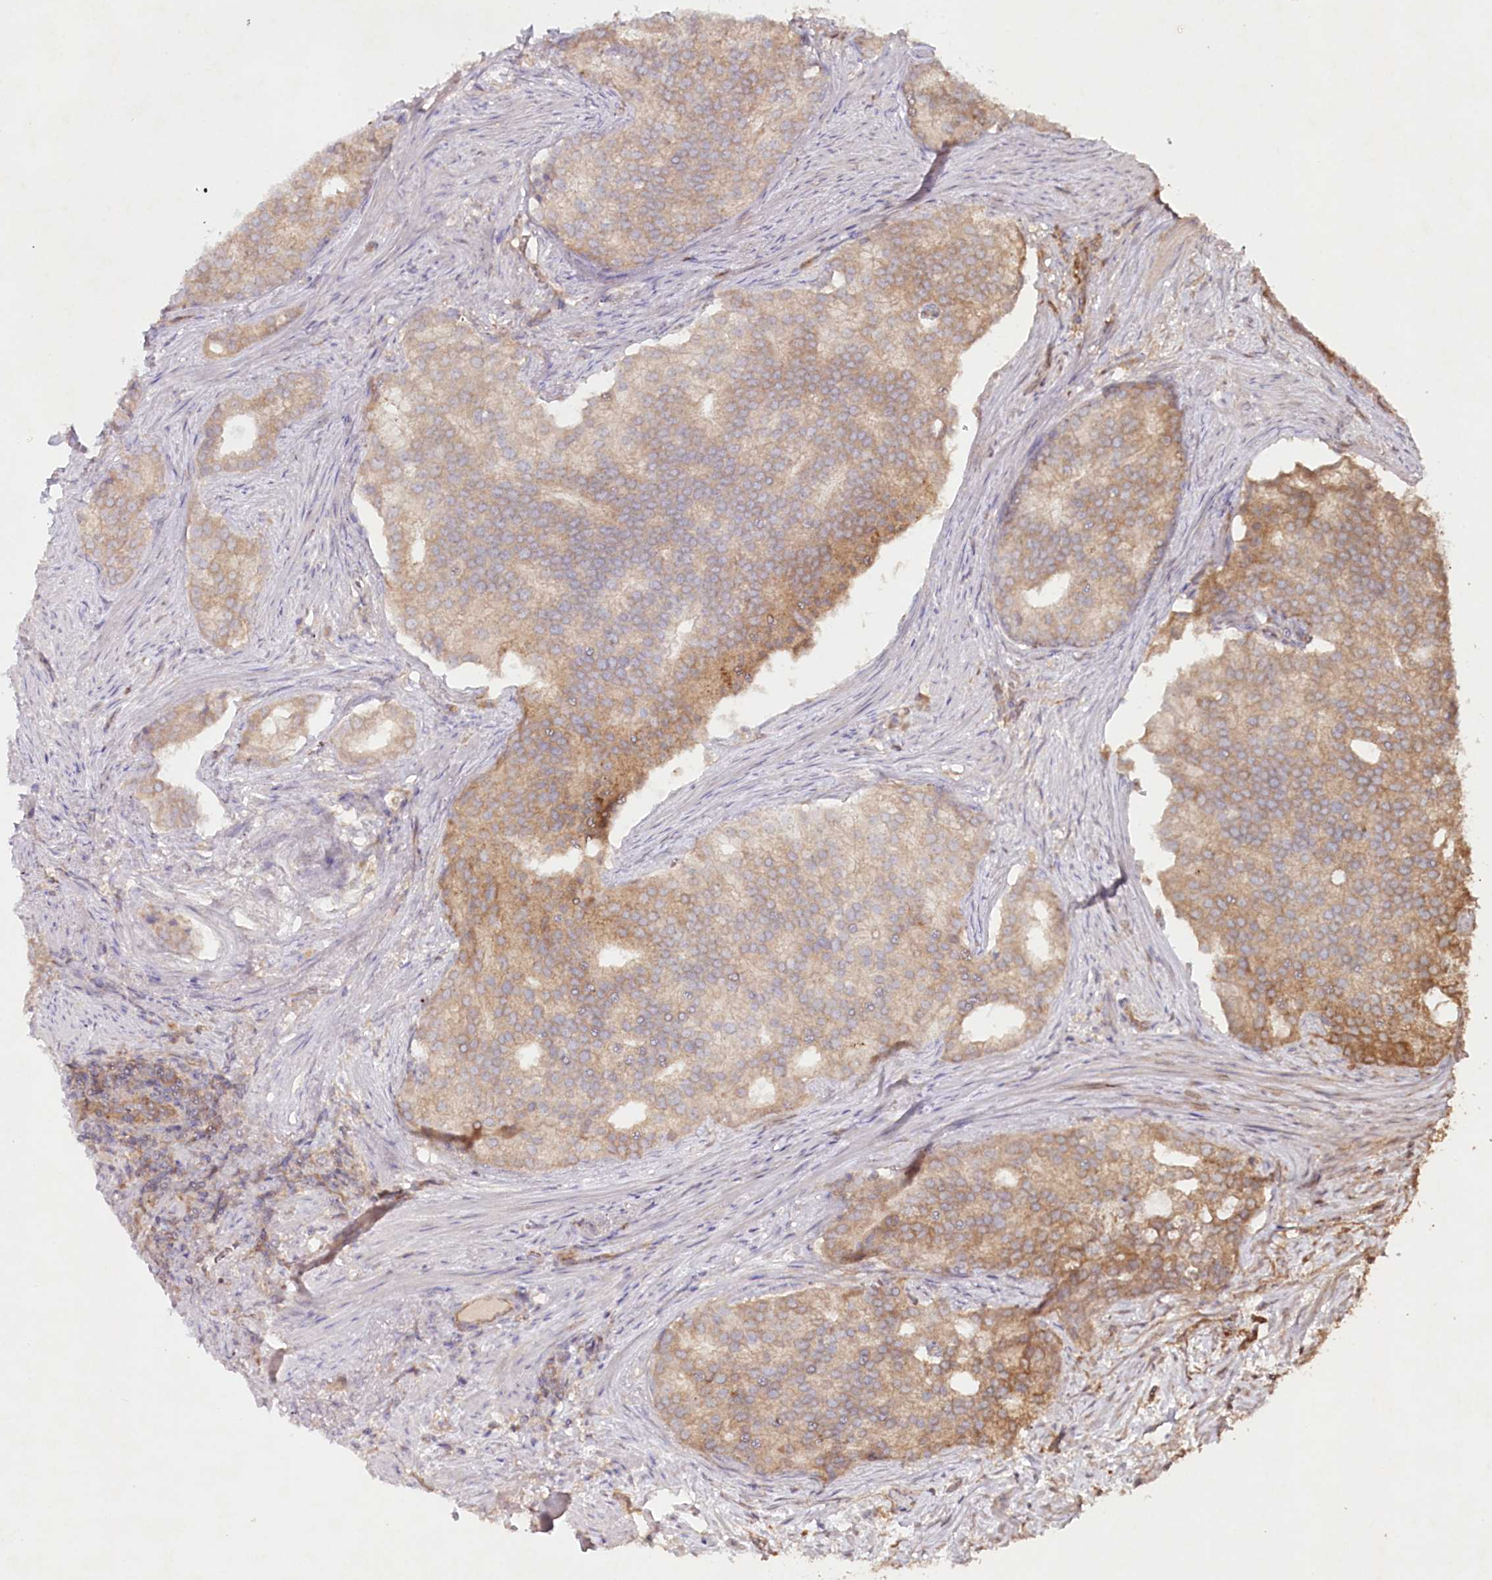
{"staining": {"intensity": "moderate", "quantity": ">75%", "location": "cytoplasmic/membranous"}, "tissue": "prostate cancer", "cell_type": "Tumor cells", "image_type": "cancer", "snomed": [{"axis": "morphology", "description": "Adenocarcinoma, Low grade"}, {"axis": "topography", "description": "Prostate"}], "caption": "An image of human prostate cancer (adenocarcinoma (low-grade)) stained for a protein shows moderate cytoplasmic/membranous brown staining in tumor cells. (DAB IHC, brown staining for protein, blue staining for nuclei).", "gene": "TNIP1", "patient": {"sex": "male", "age": 71}}